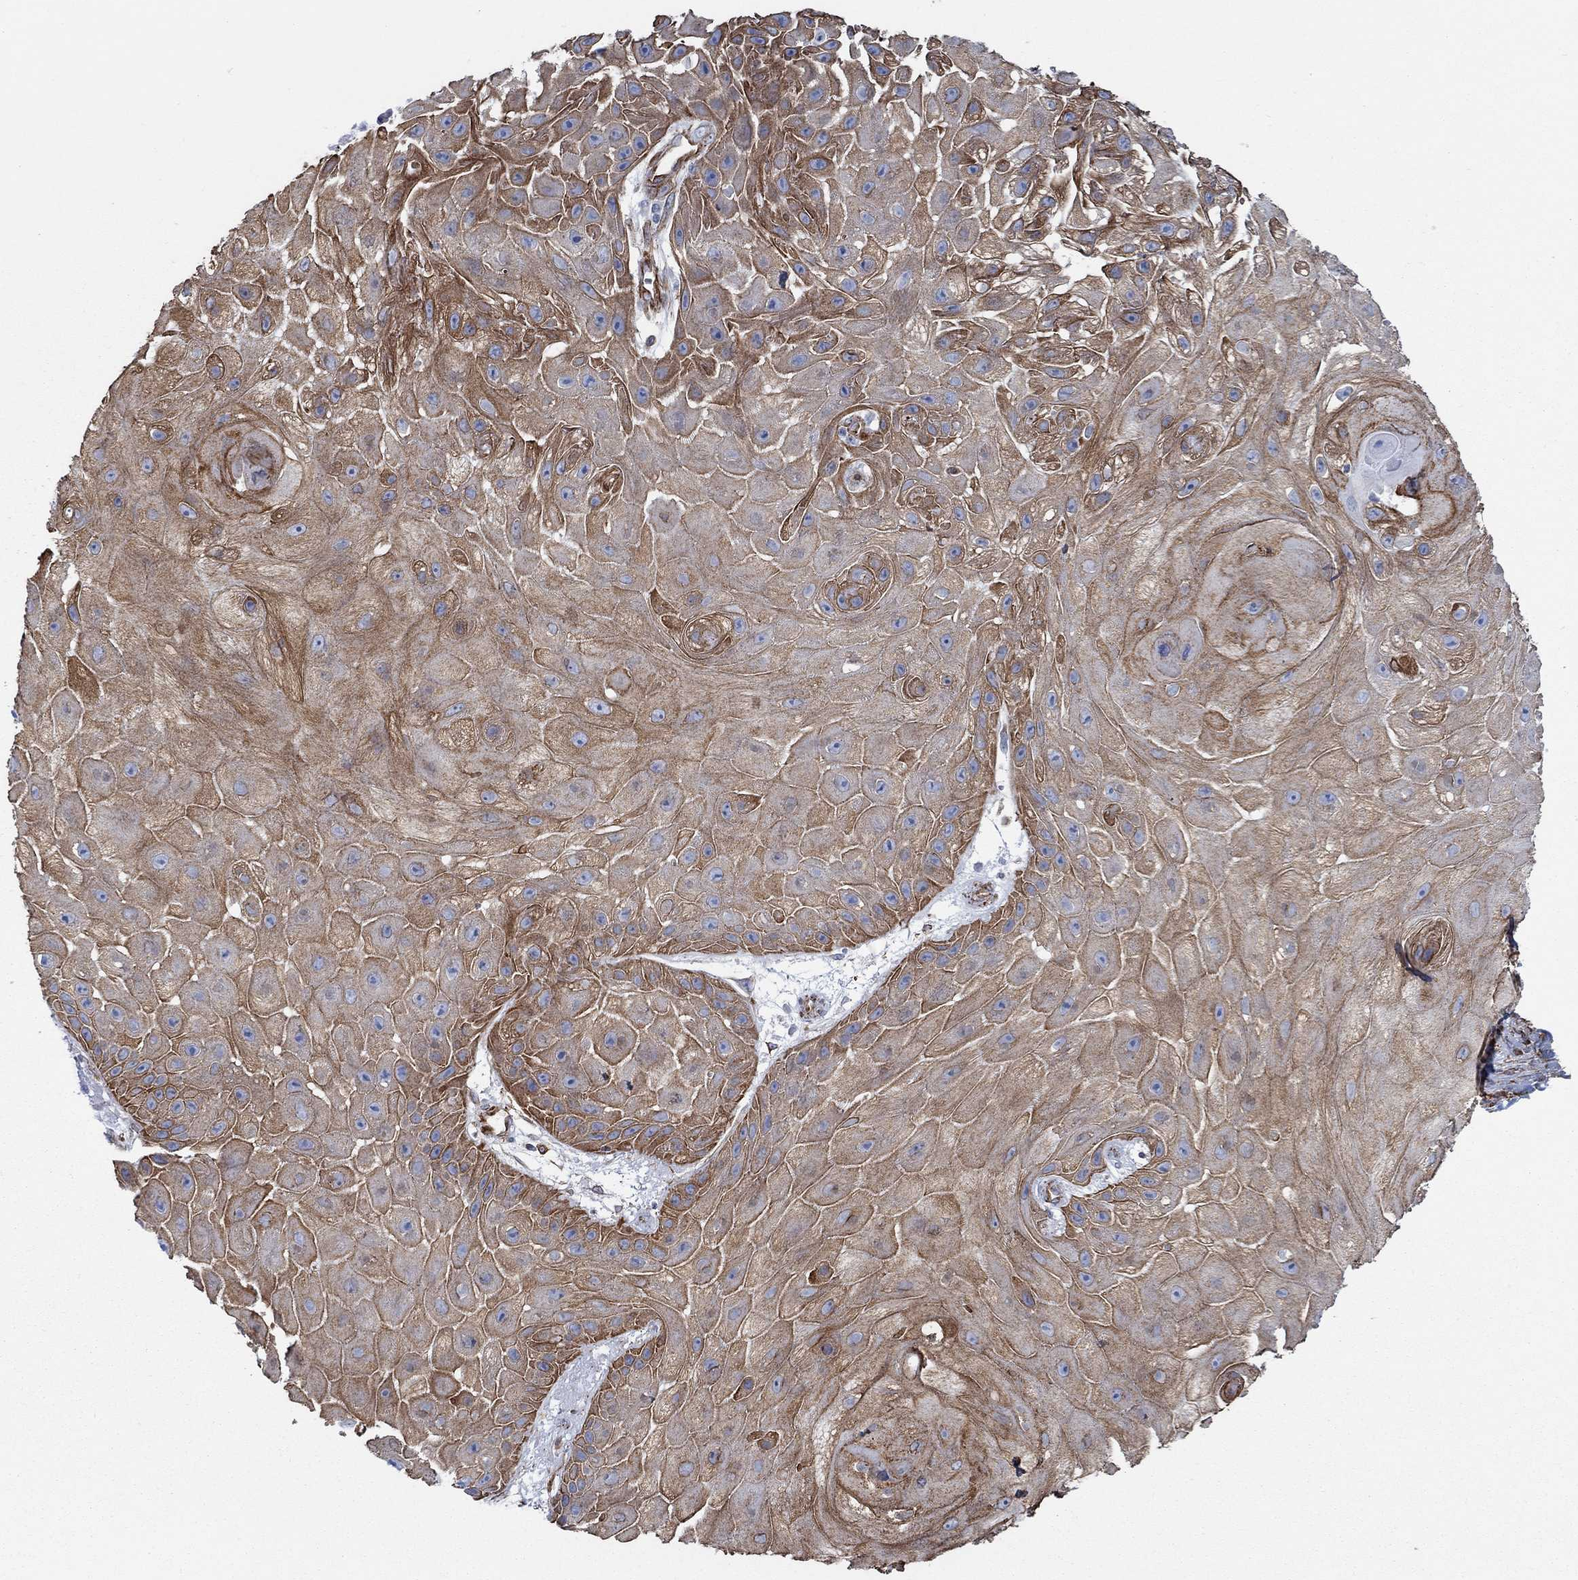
{"staining": {"intensity": "strong", "quantity": "<25%", "location": "cytoplasmic/membranous"}, "tissue": "skin cancer", "cell_type": "Tumor cells", "image_type": "cancer", "snomed": [{"axis": "morphology", "description": "Normal tissue, NOS"}, {"axis": "morphology", "description": "Squamous cell carcinoma, NOS"}, {"axis": "topography", "description": "Skin"}], "caption": "Human squamous cell carcinoma (skin) stained with a brown dye reveals strong cytoplasmic/membranous positive staining in about <25% of tumor cells.", "gene": "STC2", "patient": {"sex": "male", "age": 79}}